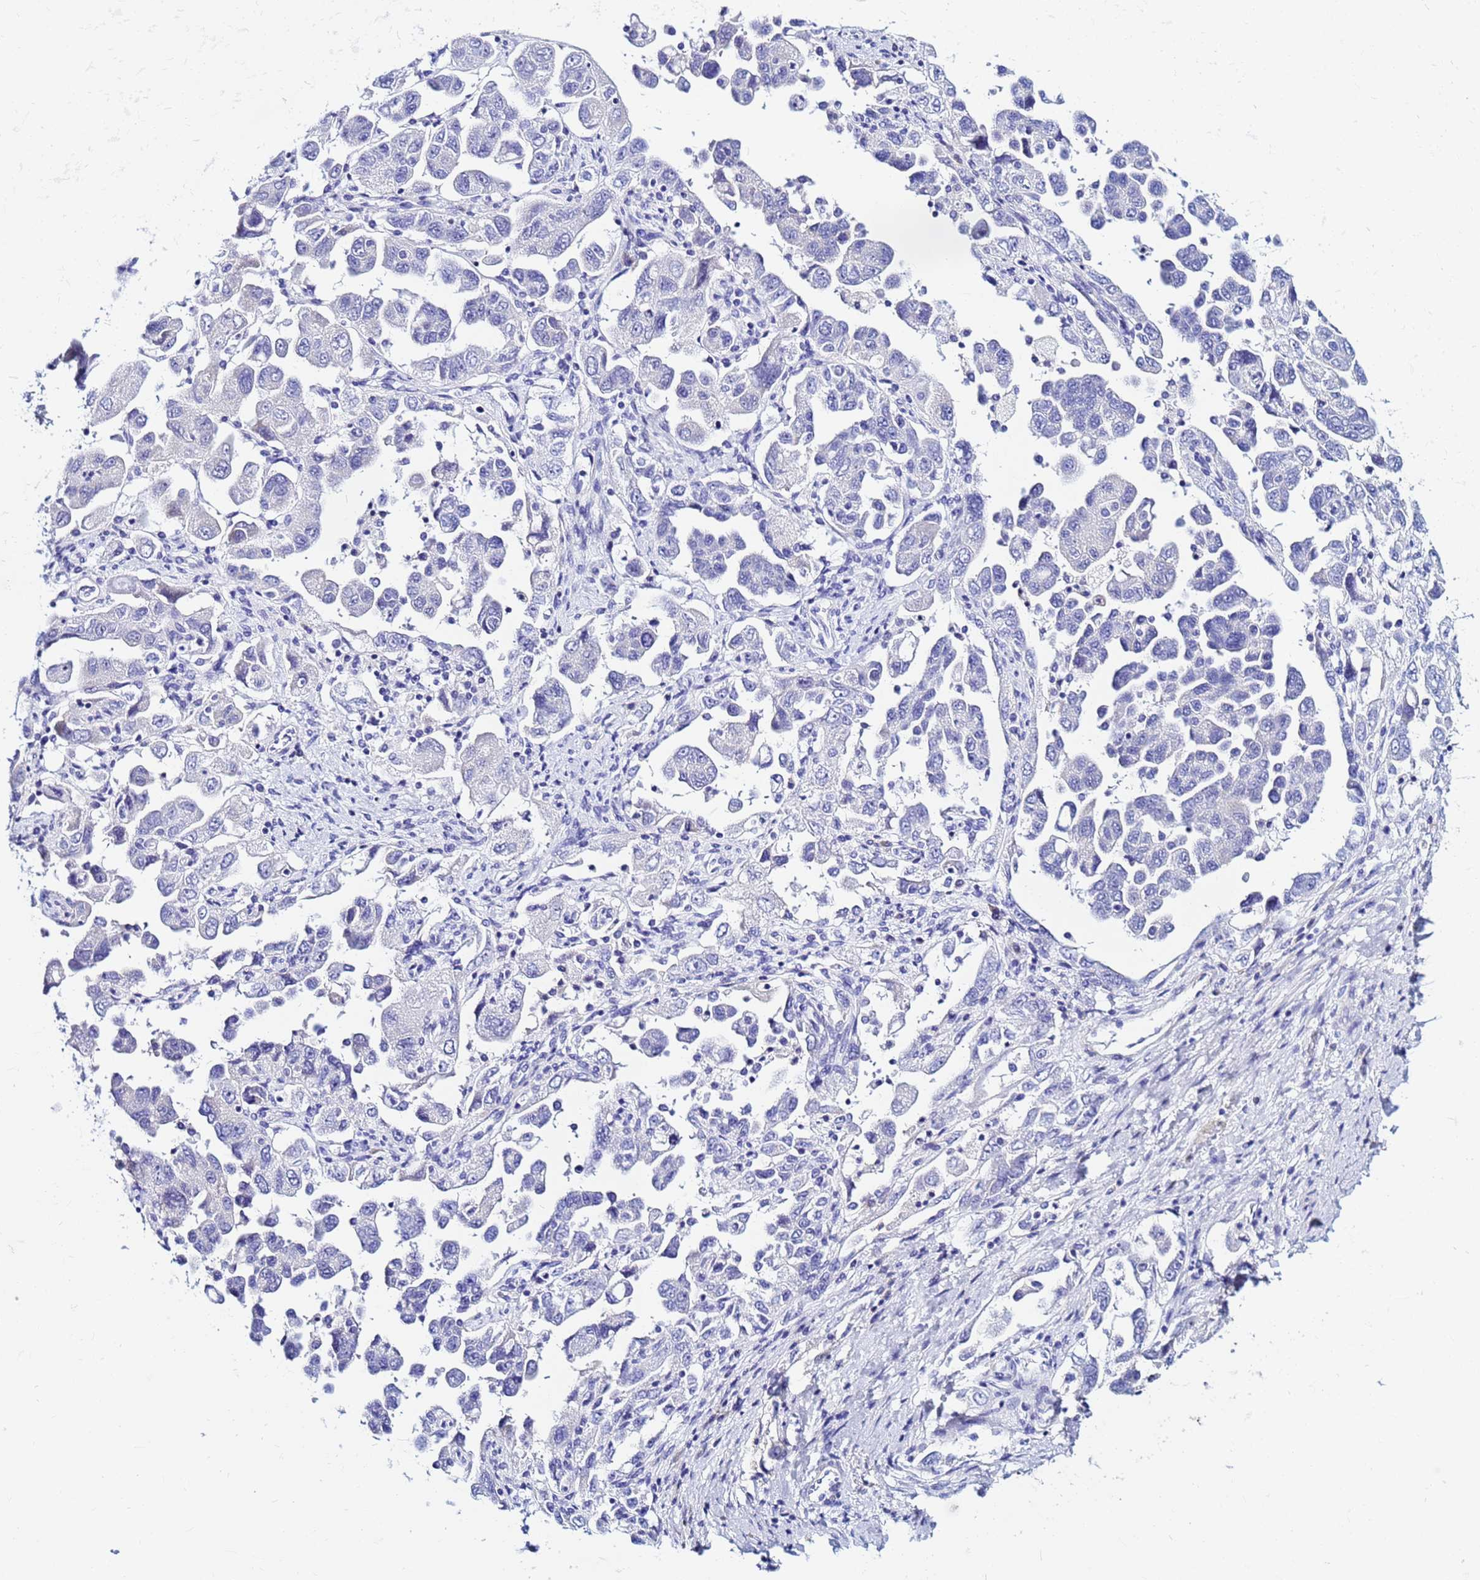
{"staining": {"intensity": "negative", "quantity": "none", "location": "none"}, "tissue": "ovarian cancer", "cell_type": "Tumor cells", "image_type": "cancer", "snomed": [{"axis": "morphology", "description": "Carcinoma, NOS"}, {"axis": "morphology", "description": "Cystadenocarcinoma, serous, NOS"}, {"axis": "topography", "description": "Ovary"}], "caption": "A micrograph of human ovarian serous cystadenocarcinoma is negative for staining in tumor cells.", "gene": "JRKL", "patient": {"sex": "female", "age": 69}}